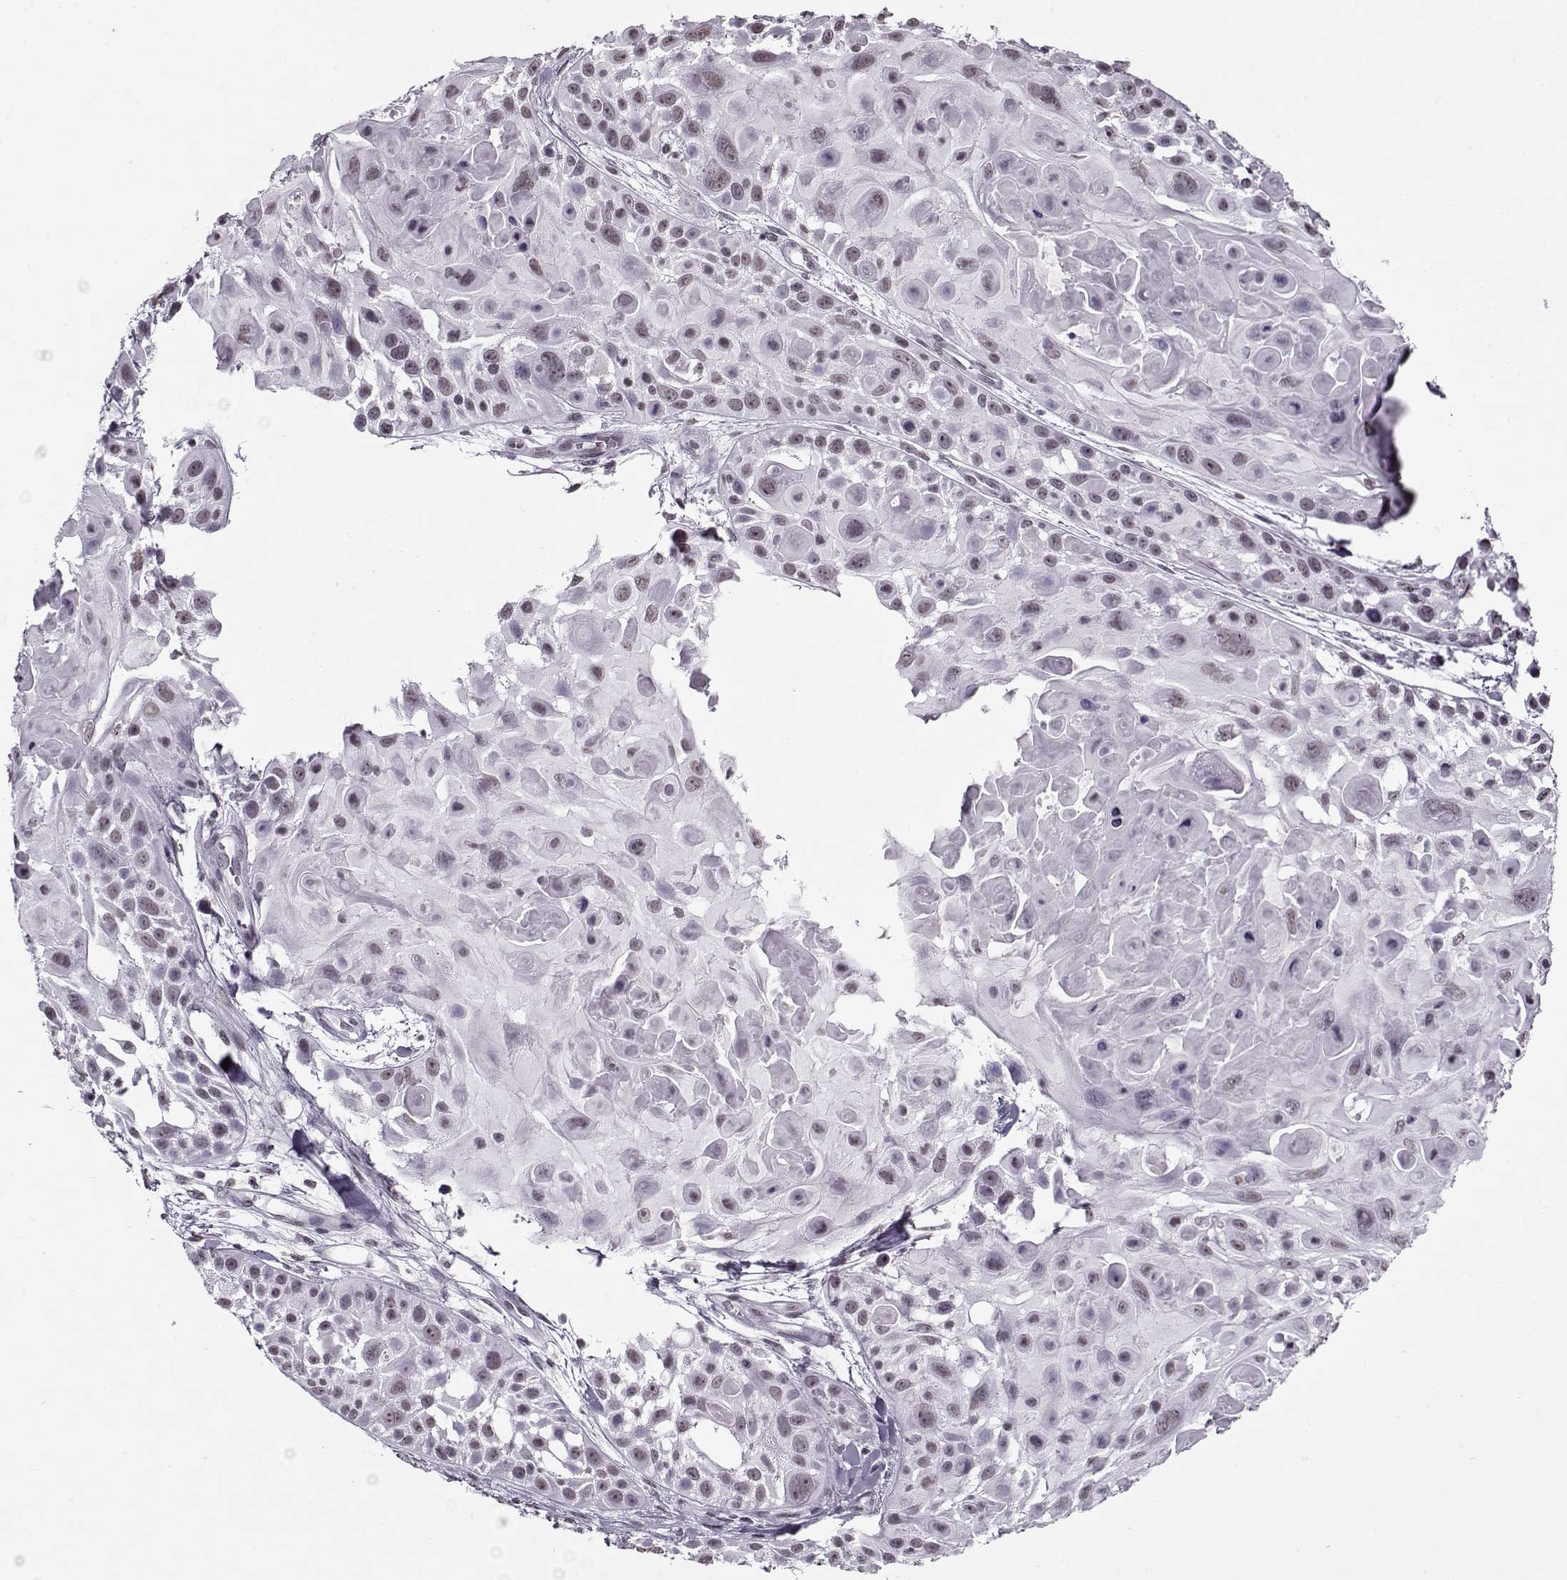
{"staining": {"intensity": "negative", "quantity": "none", "location": "none"}, "tissue": "skin cancer", "cell_type": "Tumor cells", "image_type": "cancer", "snomed": [{"axis": "morphology", "description": "Squamous cell carcinoma, NOS"}, {"axis": "topography", "description": "Skin"}, {"axis": "topography", "description": "Anal"}], "caption": "Immunohistochemistry of human skin cancer displays no positivity in tumor cells.", "gene": "PRMT8", "patient": {"sex": "female", "age": 75}}